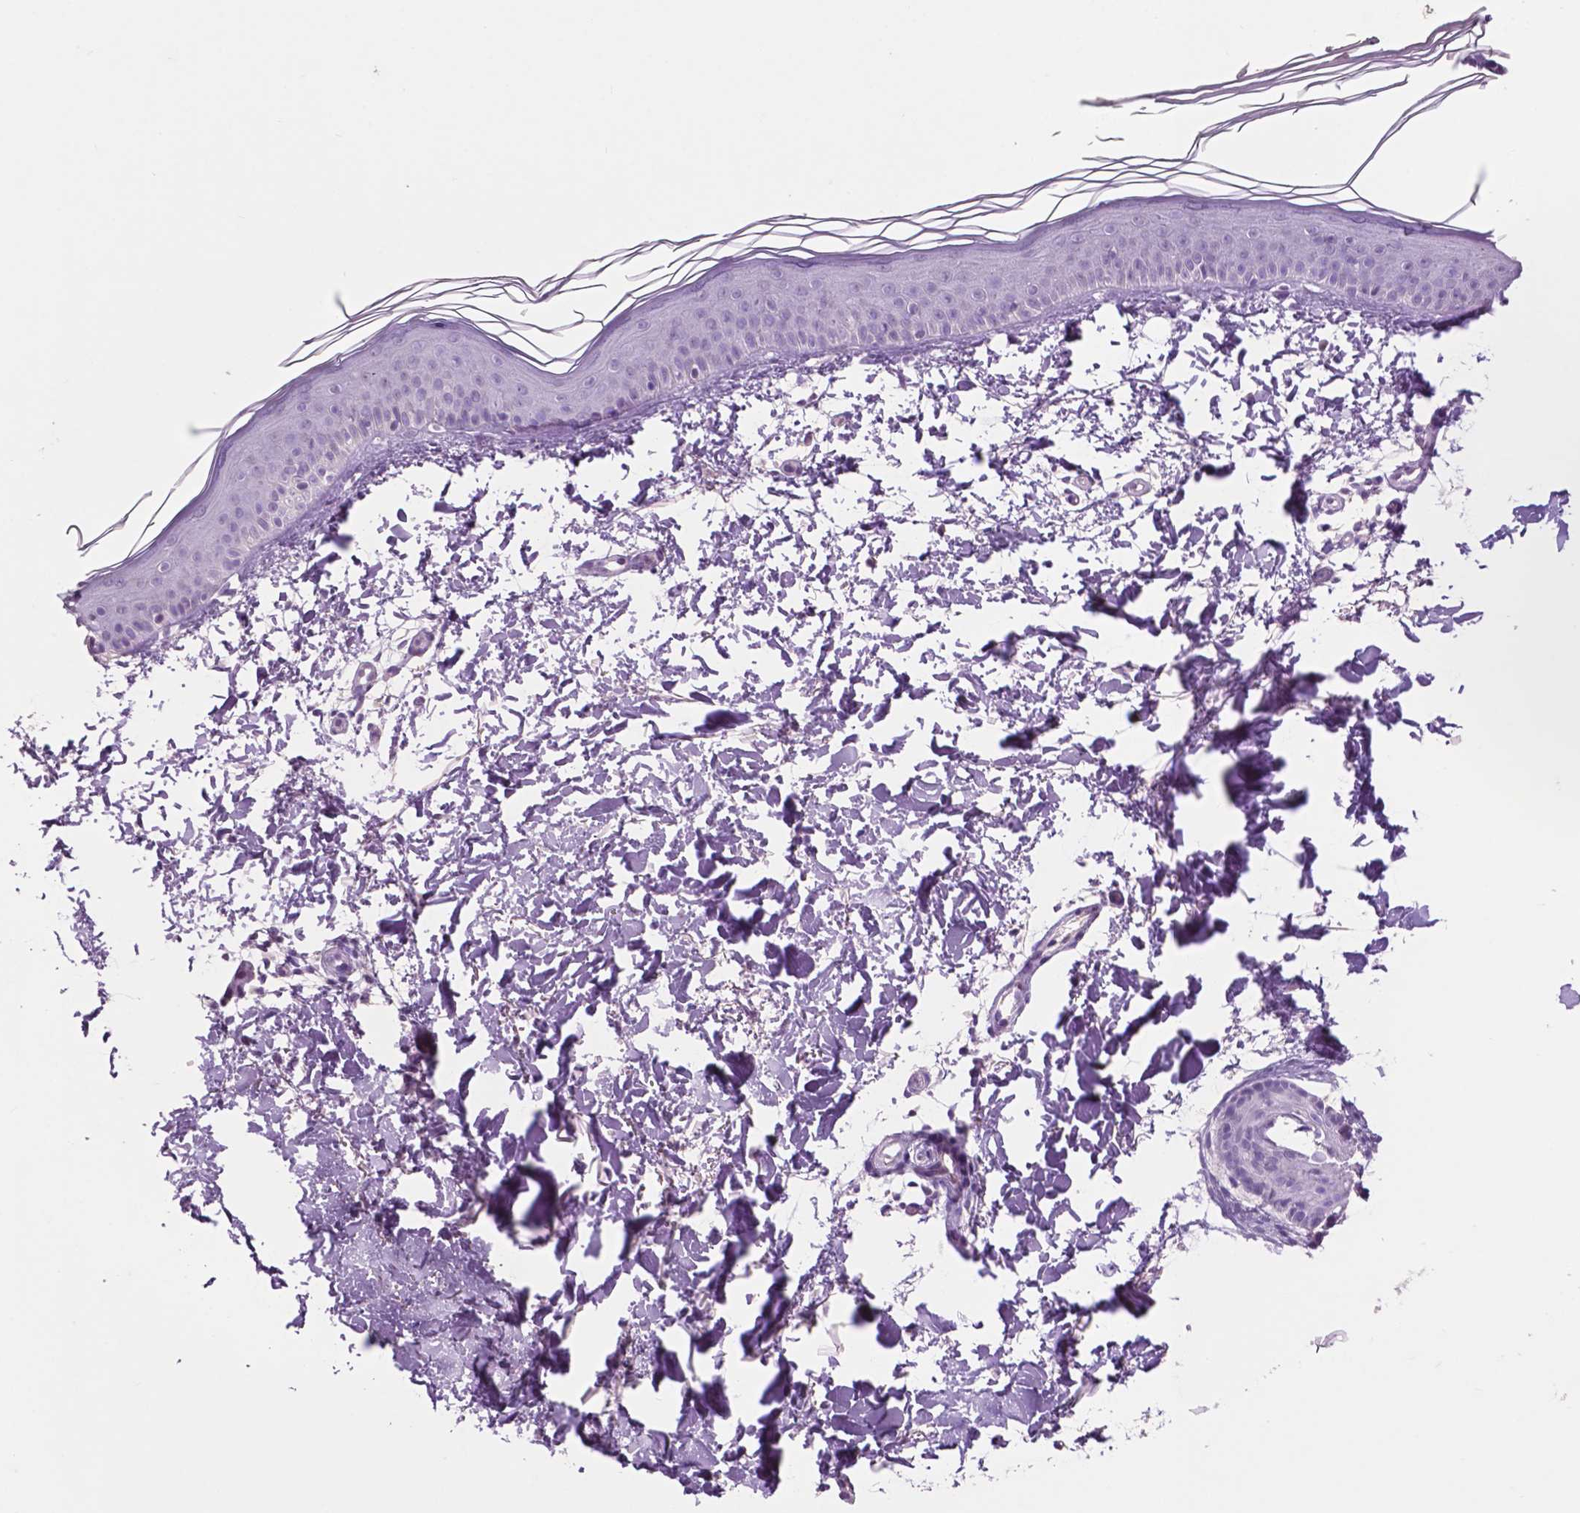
{"staining": {"intensity": "negative", "quantity": "none", "location": "none"}, "tissue": "skin", "cell_type": "Fibroblasts", "image_type": "normal", "snomed": [{"axis": "morphology", "description": "Normal tissue, NOS"}, {"axis": "topography", "description": "Skin"}], "caption": "This is an immunohistochemistry (IHC) photomicrograph of normal human skin. There is no staining in fibroblasts.", "gene": "IDO1", "patient": {"sex": "female", "age": 62}}